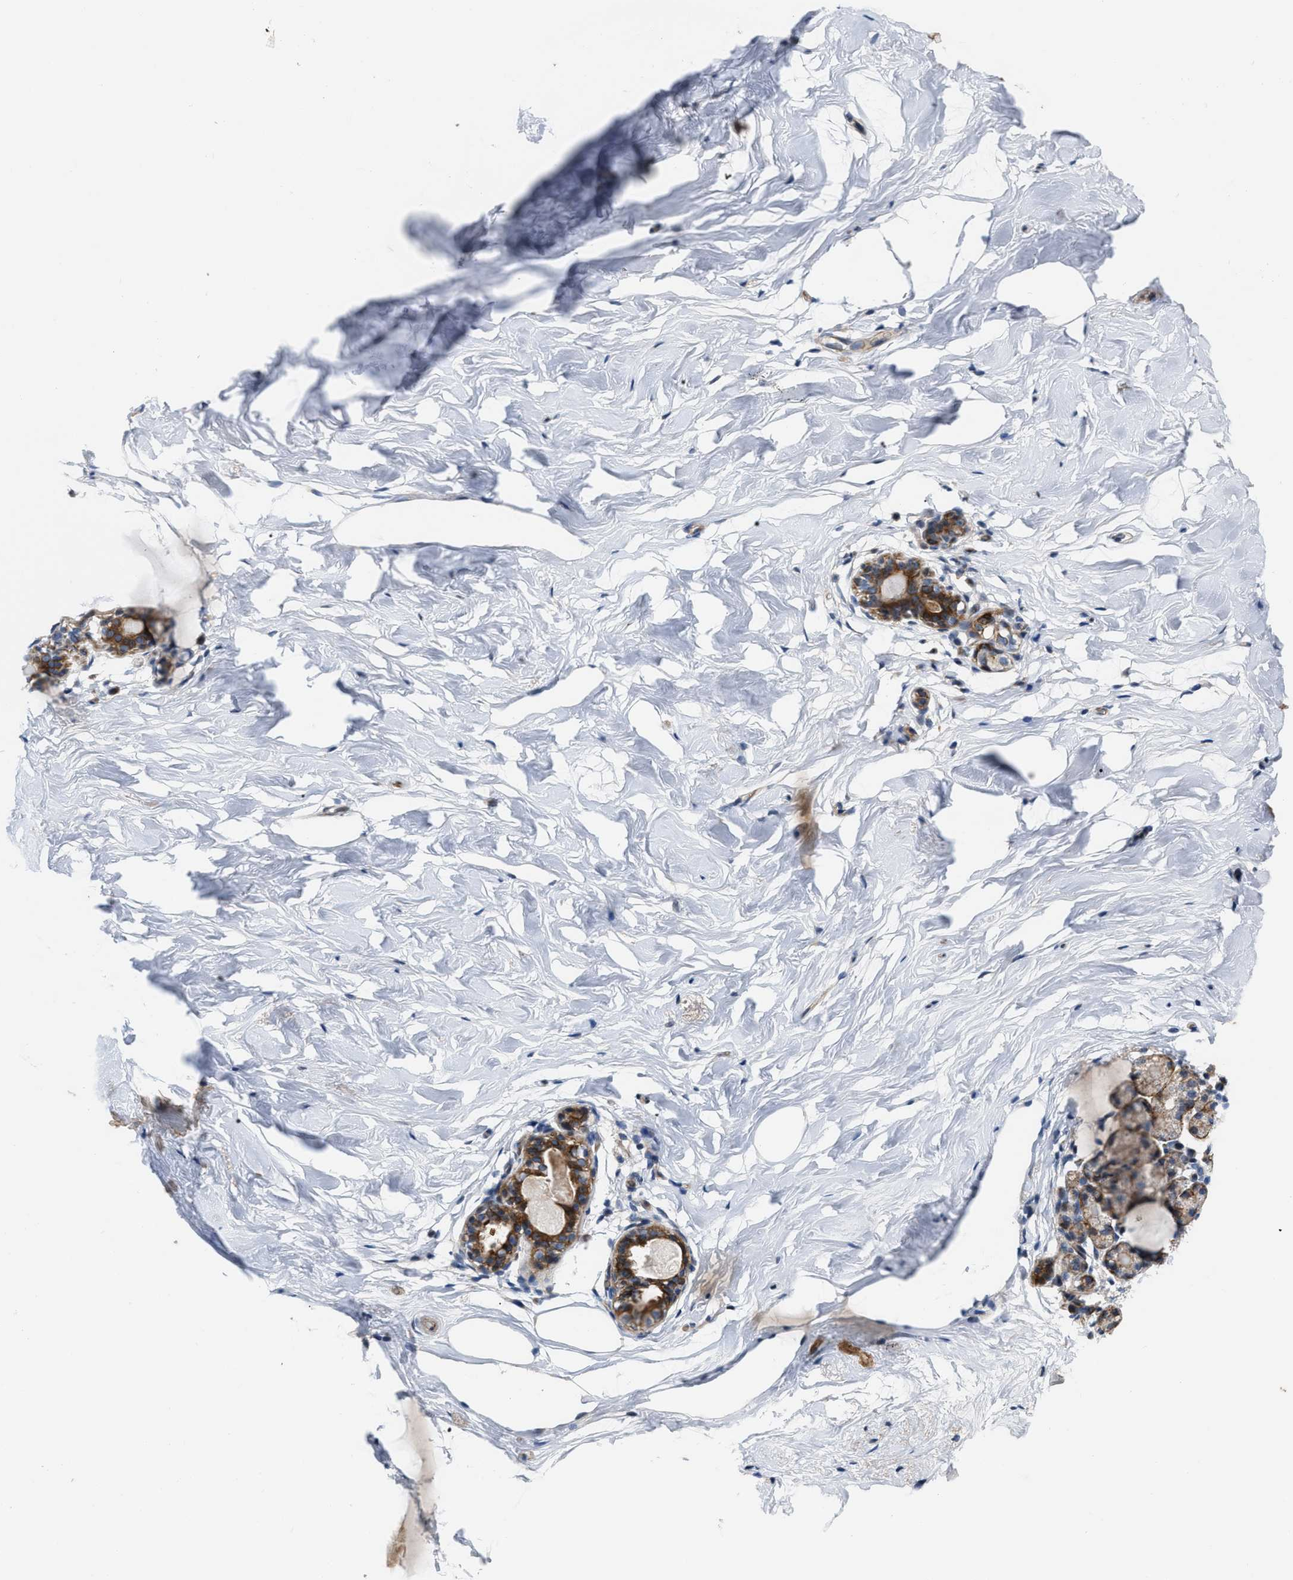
{"staining": {"intensity": "negative", "quantity": "none", "location": "none"}, "tissue": "breast", "cell_type": "Adipocytes", "image_type": "normal", "snomed": [{"axis": "morphology", "description": "Normal tissue, NOS"}, {"axis": "topography", "description": "Breast"}], "caption": "High power microscopy micrograph of an immunohistochemistry micrograph of normal breast, revealing no significant staining in adipocytes. (Brightfield microscopy of DAB immunohistochemistry (IHC) at high magnification).", "gene": "POLR1F", "patient": {"sex": "female", "age": 62}}